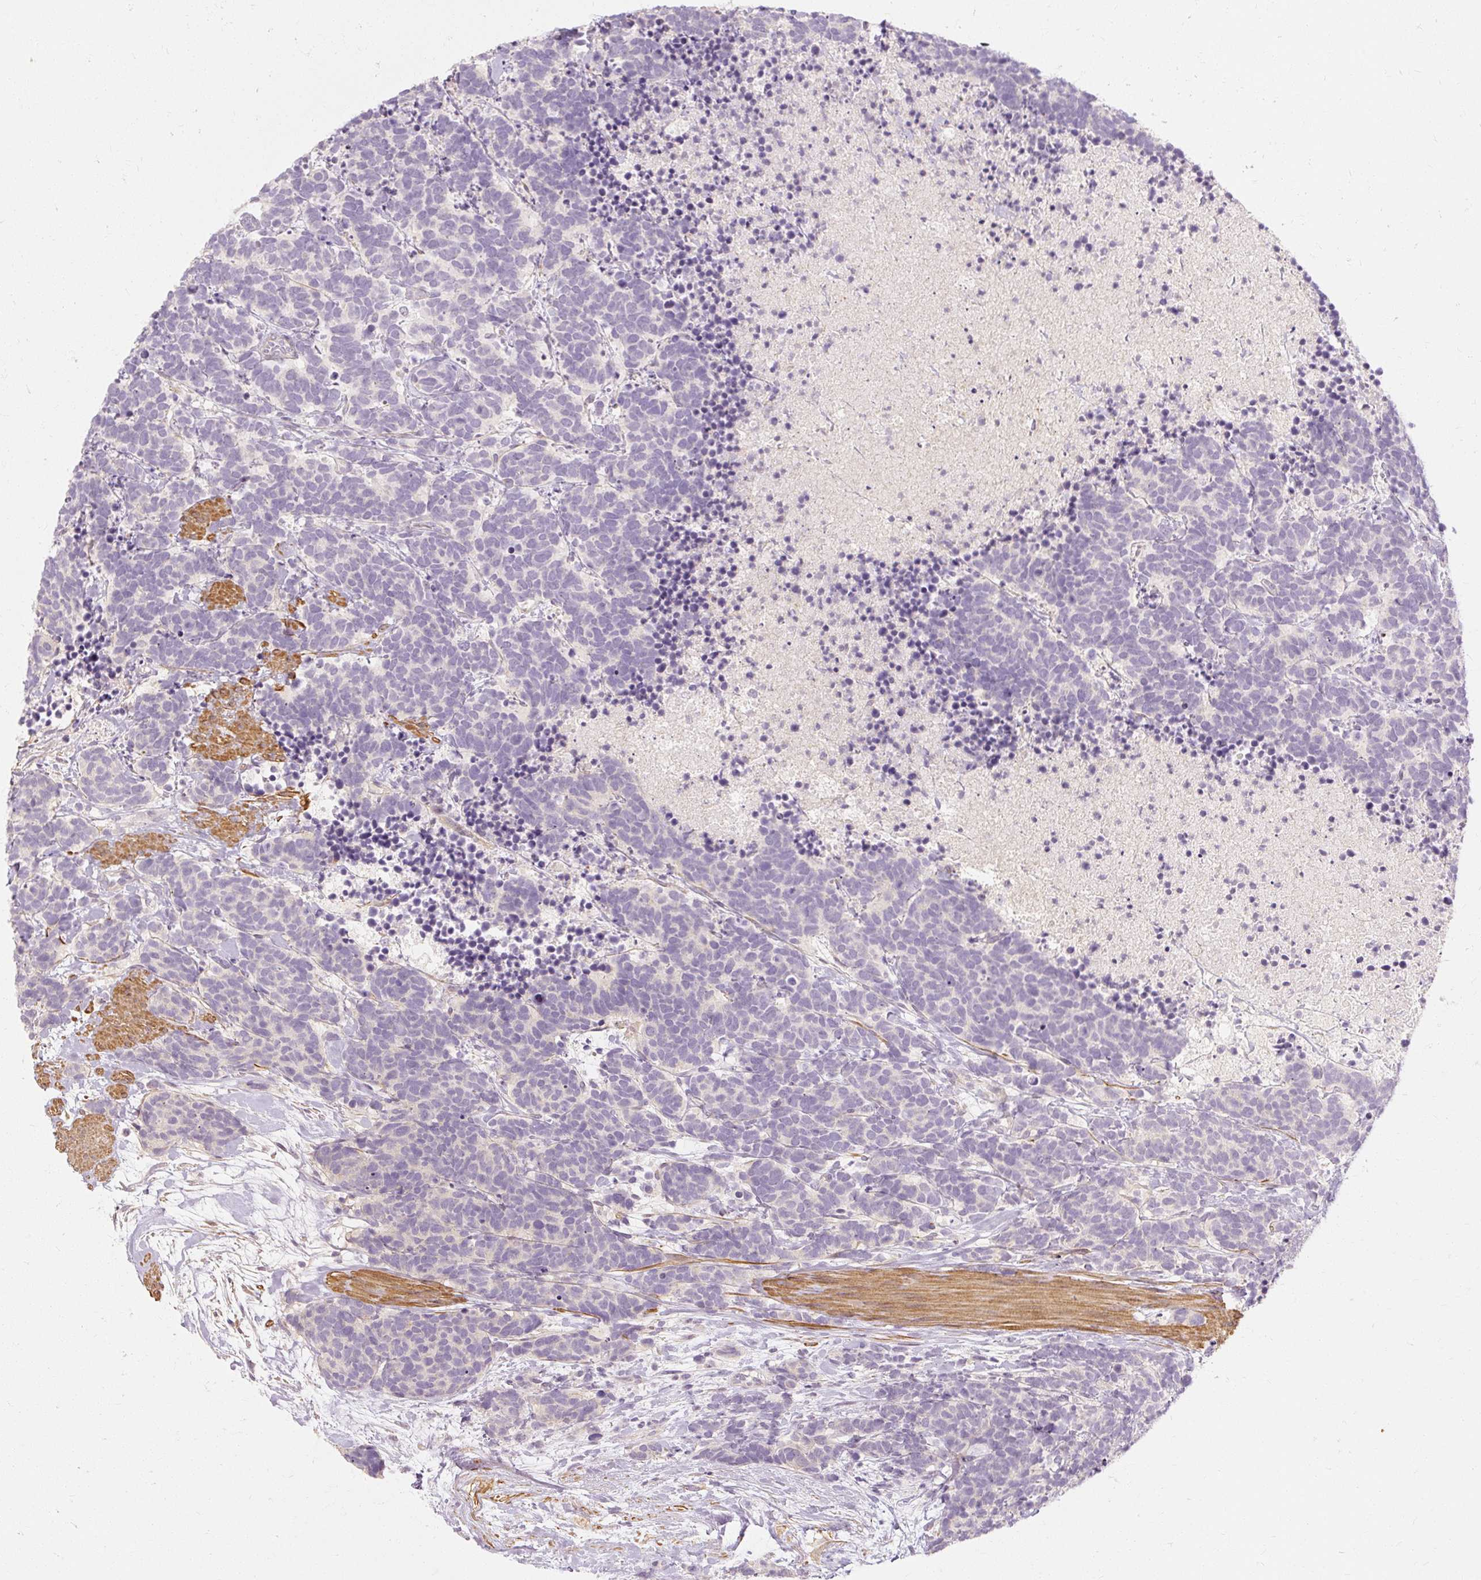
{"staining": {"intensity": "negative", "quantity": "none", "location": "none"}, "tissue": "carcinoid", "cell_type": "Tumor cells", "image_type": "cancer", "snomed": [{"axis": "morphology", "description": "Carcinoma, NOS"}, {"axis": "morphology", "description": "Carcinoid, malignant, NOS"}, {"axis": "topography", "description": "Prostate"}], "caption": "Immunohistochemistry micrograph of malignant carcinoid stained for a protein (brown), which shows no staining in tumor cells.", "gene": "CAPN3", "patient": {"sex": "male", "age": 57}}